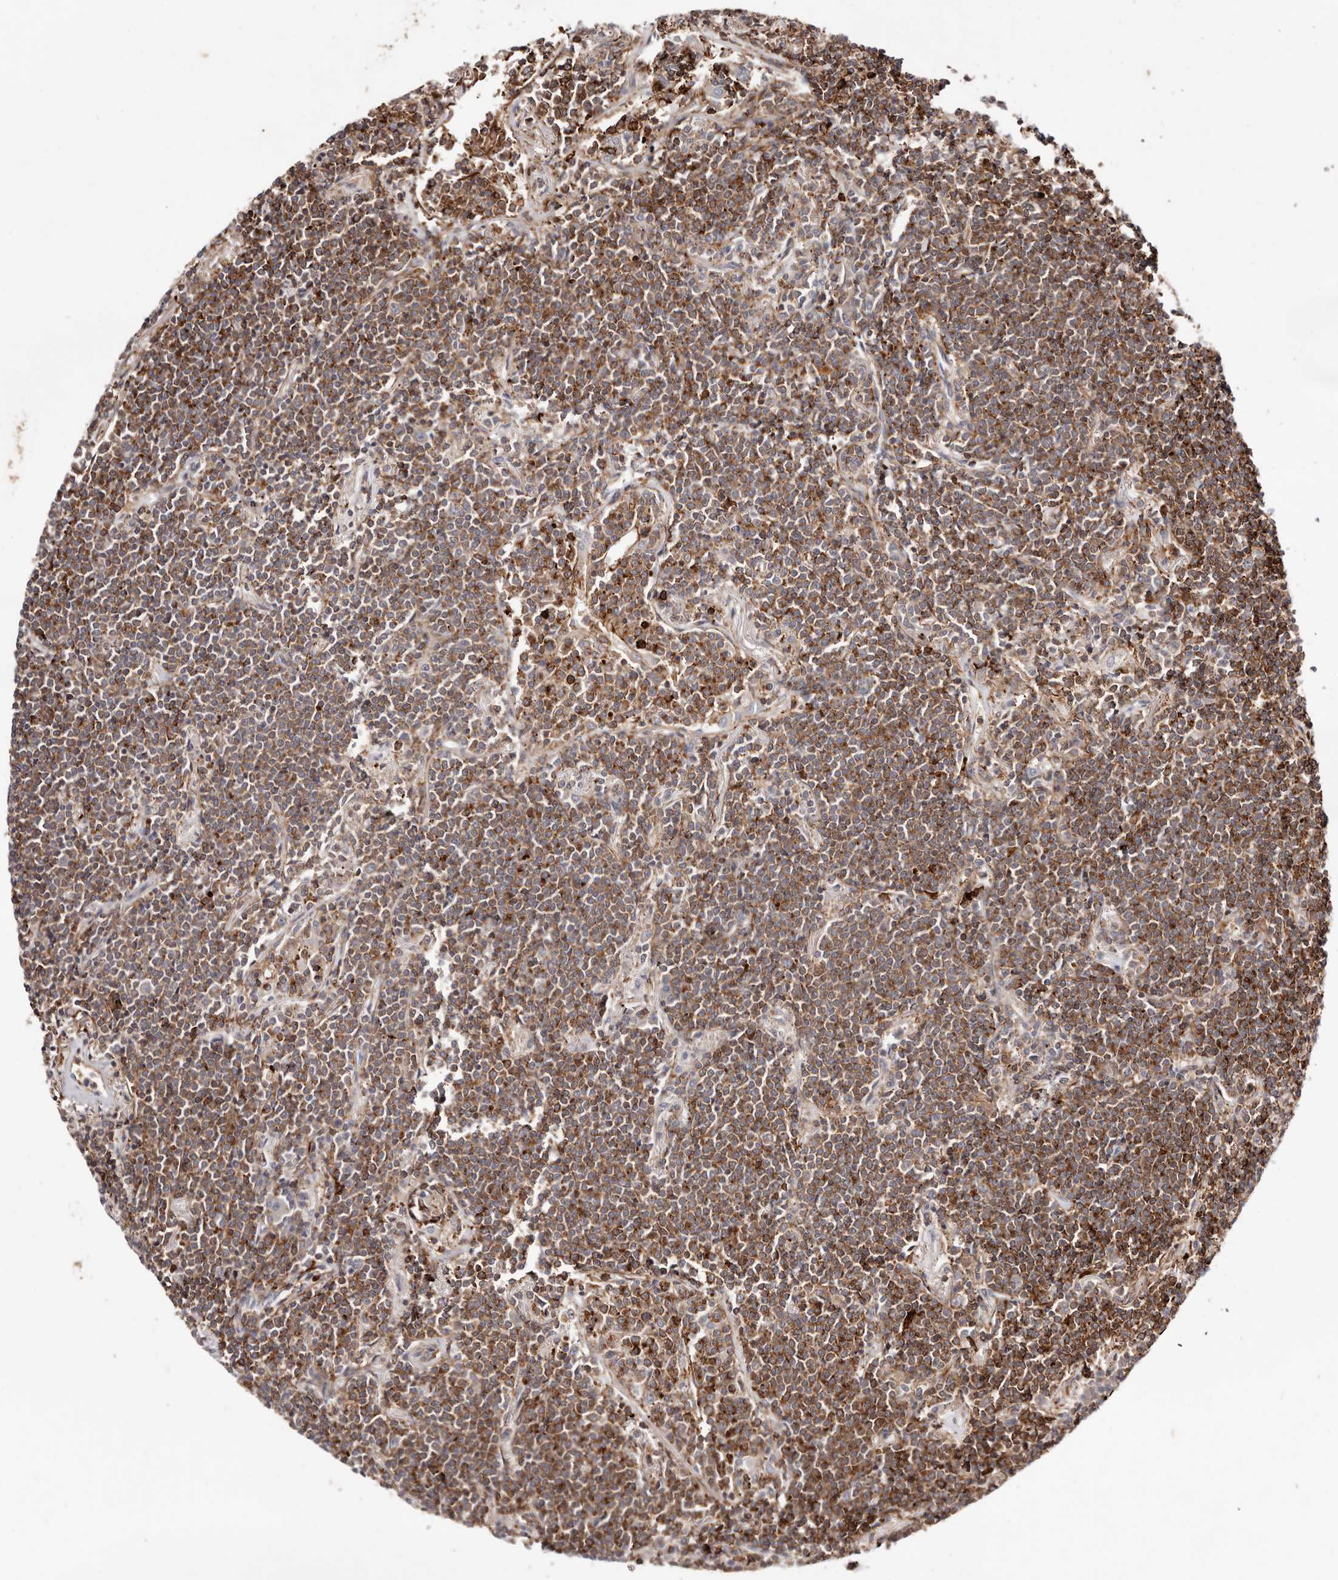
{"staining": {"intensity": "moderate", "quantity": ">75%", "location": "cytoplasmic/membranous"}, "tissue": "lymphoma", "cell_type": "Tumor cells", "image_type": "cancer", "snomed": [{"axis": "morphology", "description": "Malignant lymphoma, non-Hodgkin's type, Low grade"}, {"axis": "topography", "description": "Lung"}], "caption": "The image exhibits immunohistochemical staining of low-grade malignant lymphoma, non-Hodgkin's type. There is moderate cytoplasmic/membranous positivity is present in about >75% of tumor cells. Using DAB (3,3'-diaminobenzidine) (brown) and hematoxylin (blue) stains, captured at high magnification using brightfield microscopy.", "gene": "PTPN22", "patient": {"sex": "female", "age": 71}}